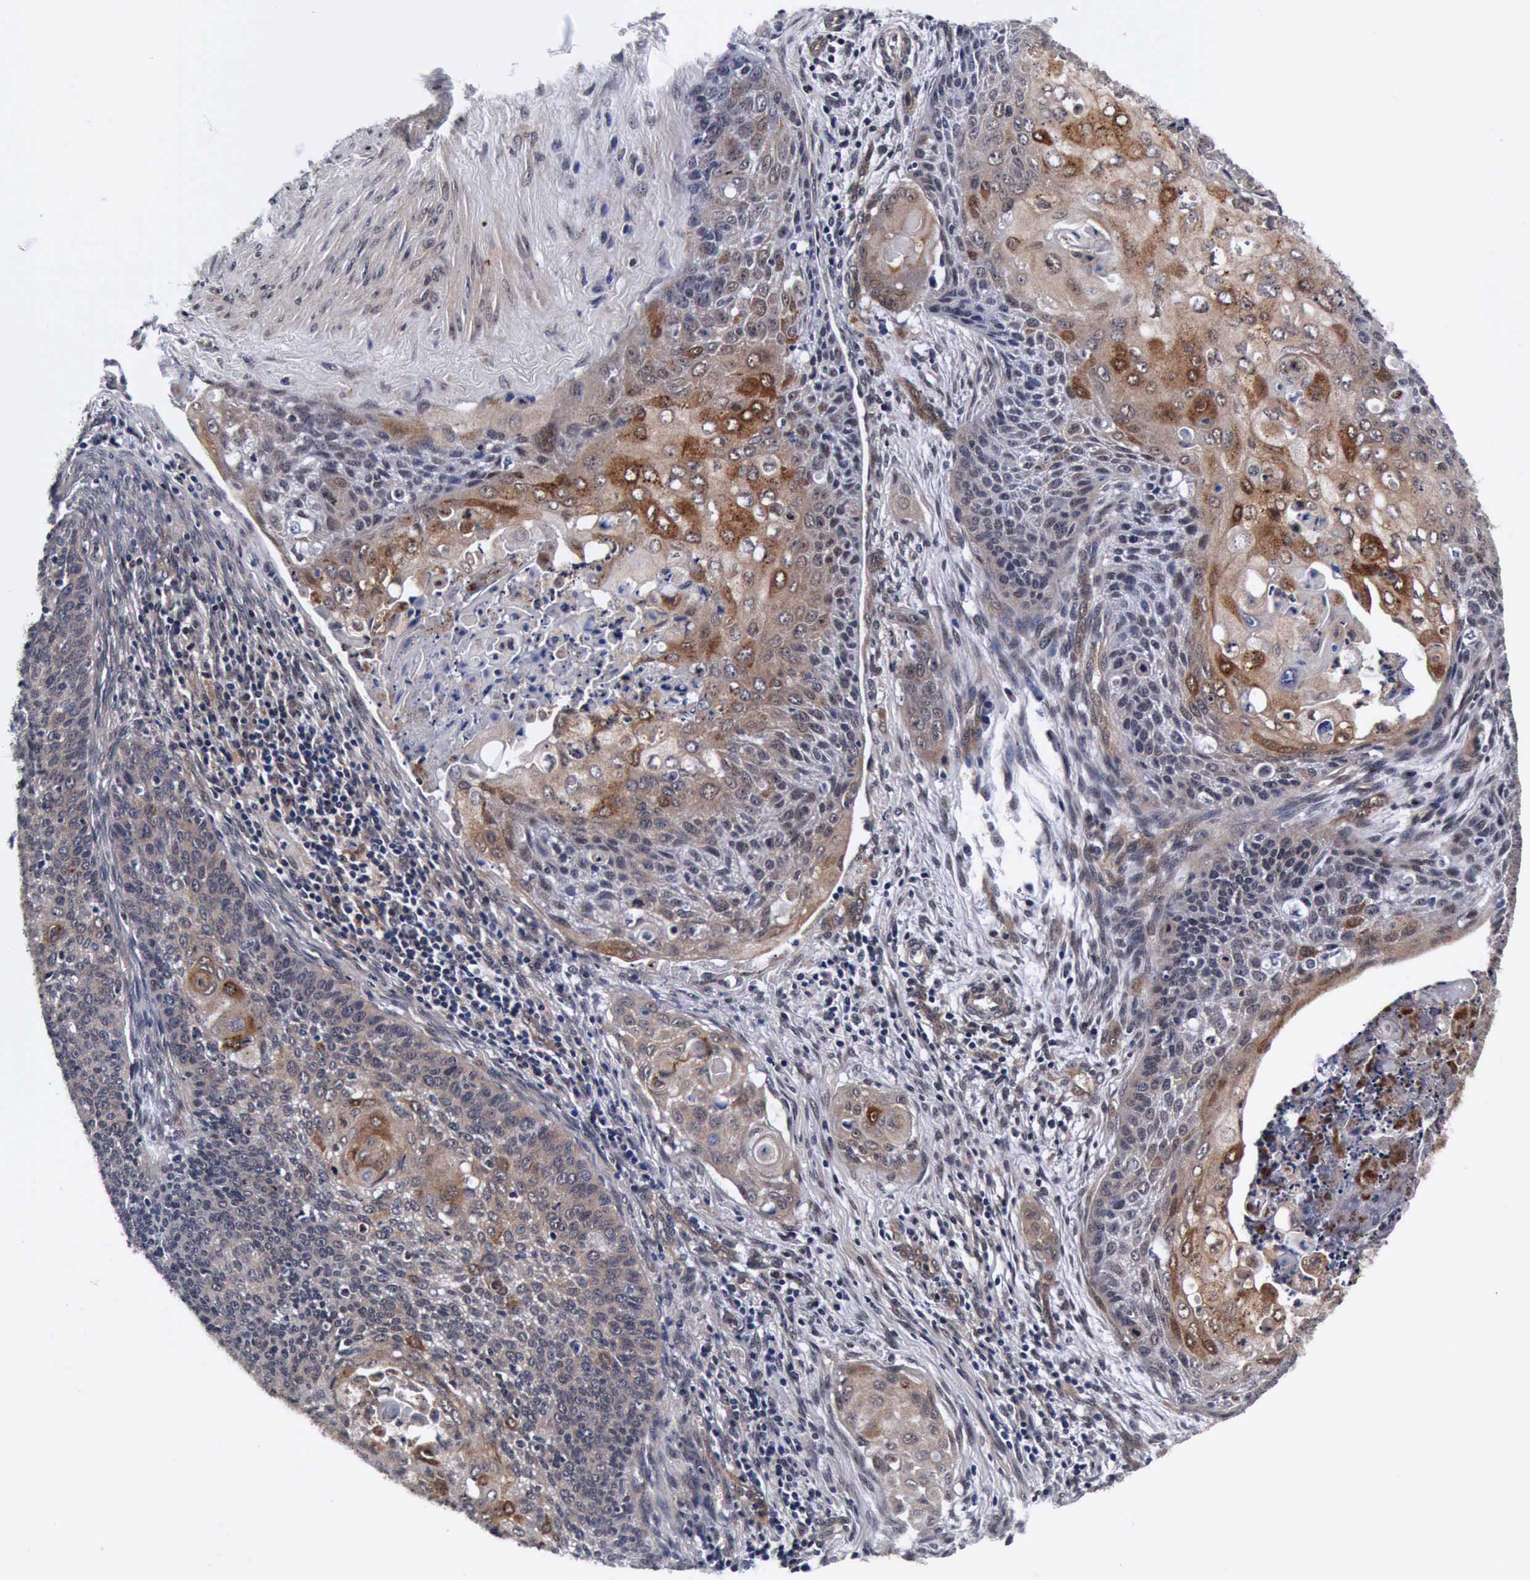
{"staining": {"intensity": "moderate", "quantity": "25%-75%", "location": "cytoplasmic/membranous"}, "tissue": "cervical cancer", "cell_type": "Tumor cells", "image_type": "cancer", "snomed": [{"axis": "morphology", "description": "Squamous cell carcinoma, NOS"}, {"axis": "topography", "description": "Cervix"}], "caption": "Cervical cancer stained with a protein marker reveals moderate staining in tumor cells.", "gene": "UBC", "patient": {"sex": "female", "age": 33}}